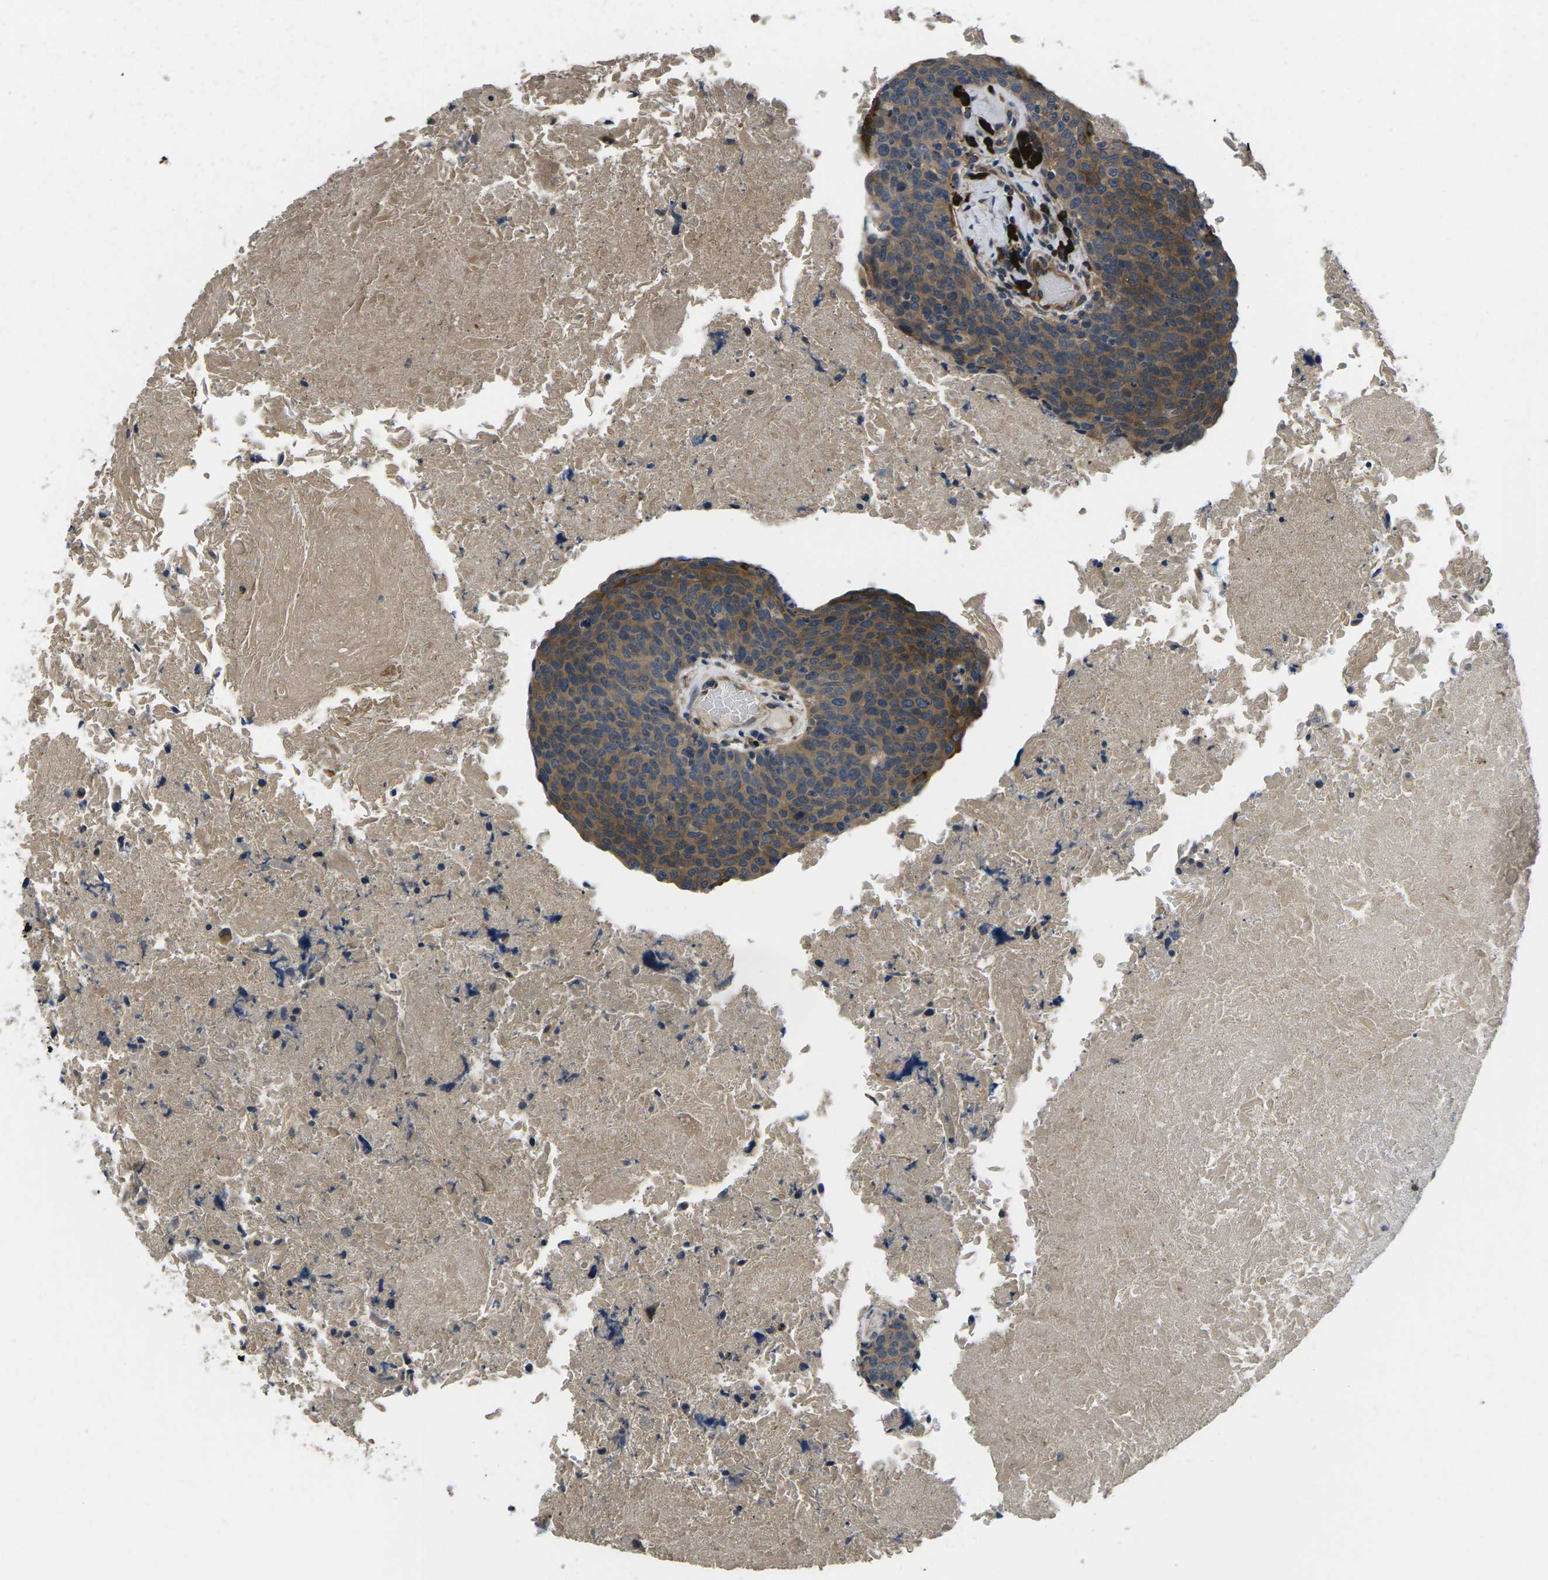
{"staining": {"intensity": "moderate", "quantity": ">75%", "location": "cytoplasmic/membranous"}, "tissue": "head and neck cancer", "cell_type": "Tumor cells", "image_type": "cancer", "snomed": [{"axis": "morphology", "description": "Squamous cell carcinoma, NOS"}, {"axis": "morphology", "description": "Squamous cell carcinoma, metastatic, NOS"}, {"axis": "topography", "description": "Lymph node"}, {"axis": "topography", "description": "Head-Neck"}], "caption": "Immunohistochemistry (IHC) of head and neck cancer shows medium levels of moderate cytoplasmic/membranous positivity in approximately >75% of tumor cells. (DAB (3,3'-diaminobenzidine) IHC, brown staining for protein, blue staining for nuclei).", "gene": "PLCE1", "patient": {"sex": "male", "age": 62}}